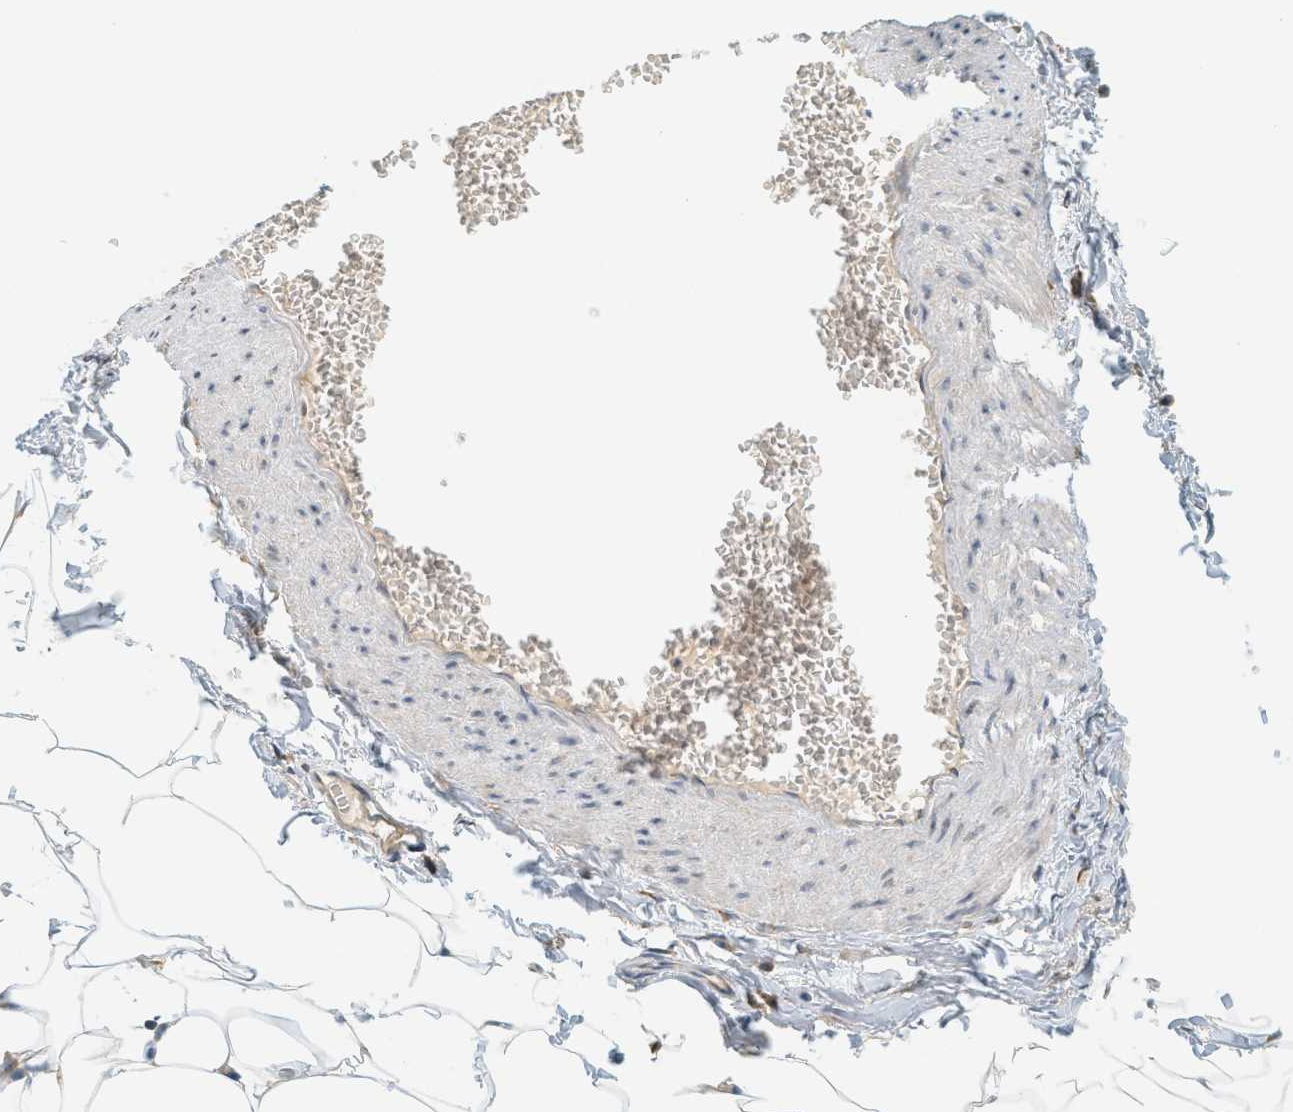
{"staining": {"intensity": "negative", "quantity": "none", "location": "none"}, "tissue": "adipose tissue", "cell_type": "Adipocytes", "image_type": "normal", "snomed": [{"axis": "morphology", "description": "Normal tissue, NOS"}, {"axis": "topography", "description": "Vascular tissue"}], "caption": "High power microscopy micrograph of an immunohistochemistry (IHC) histopathology image of normal adipose tissue, revealing no significant positivity in adipocytes. (Immunohistochemistry (ihc), brightfield microscopy, high magnification).", "gene": "PDK1", "patient": {"sex": "male", "age": 41}}